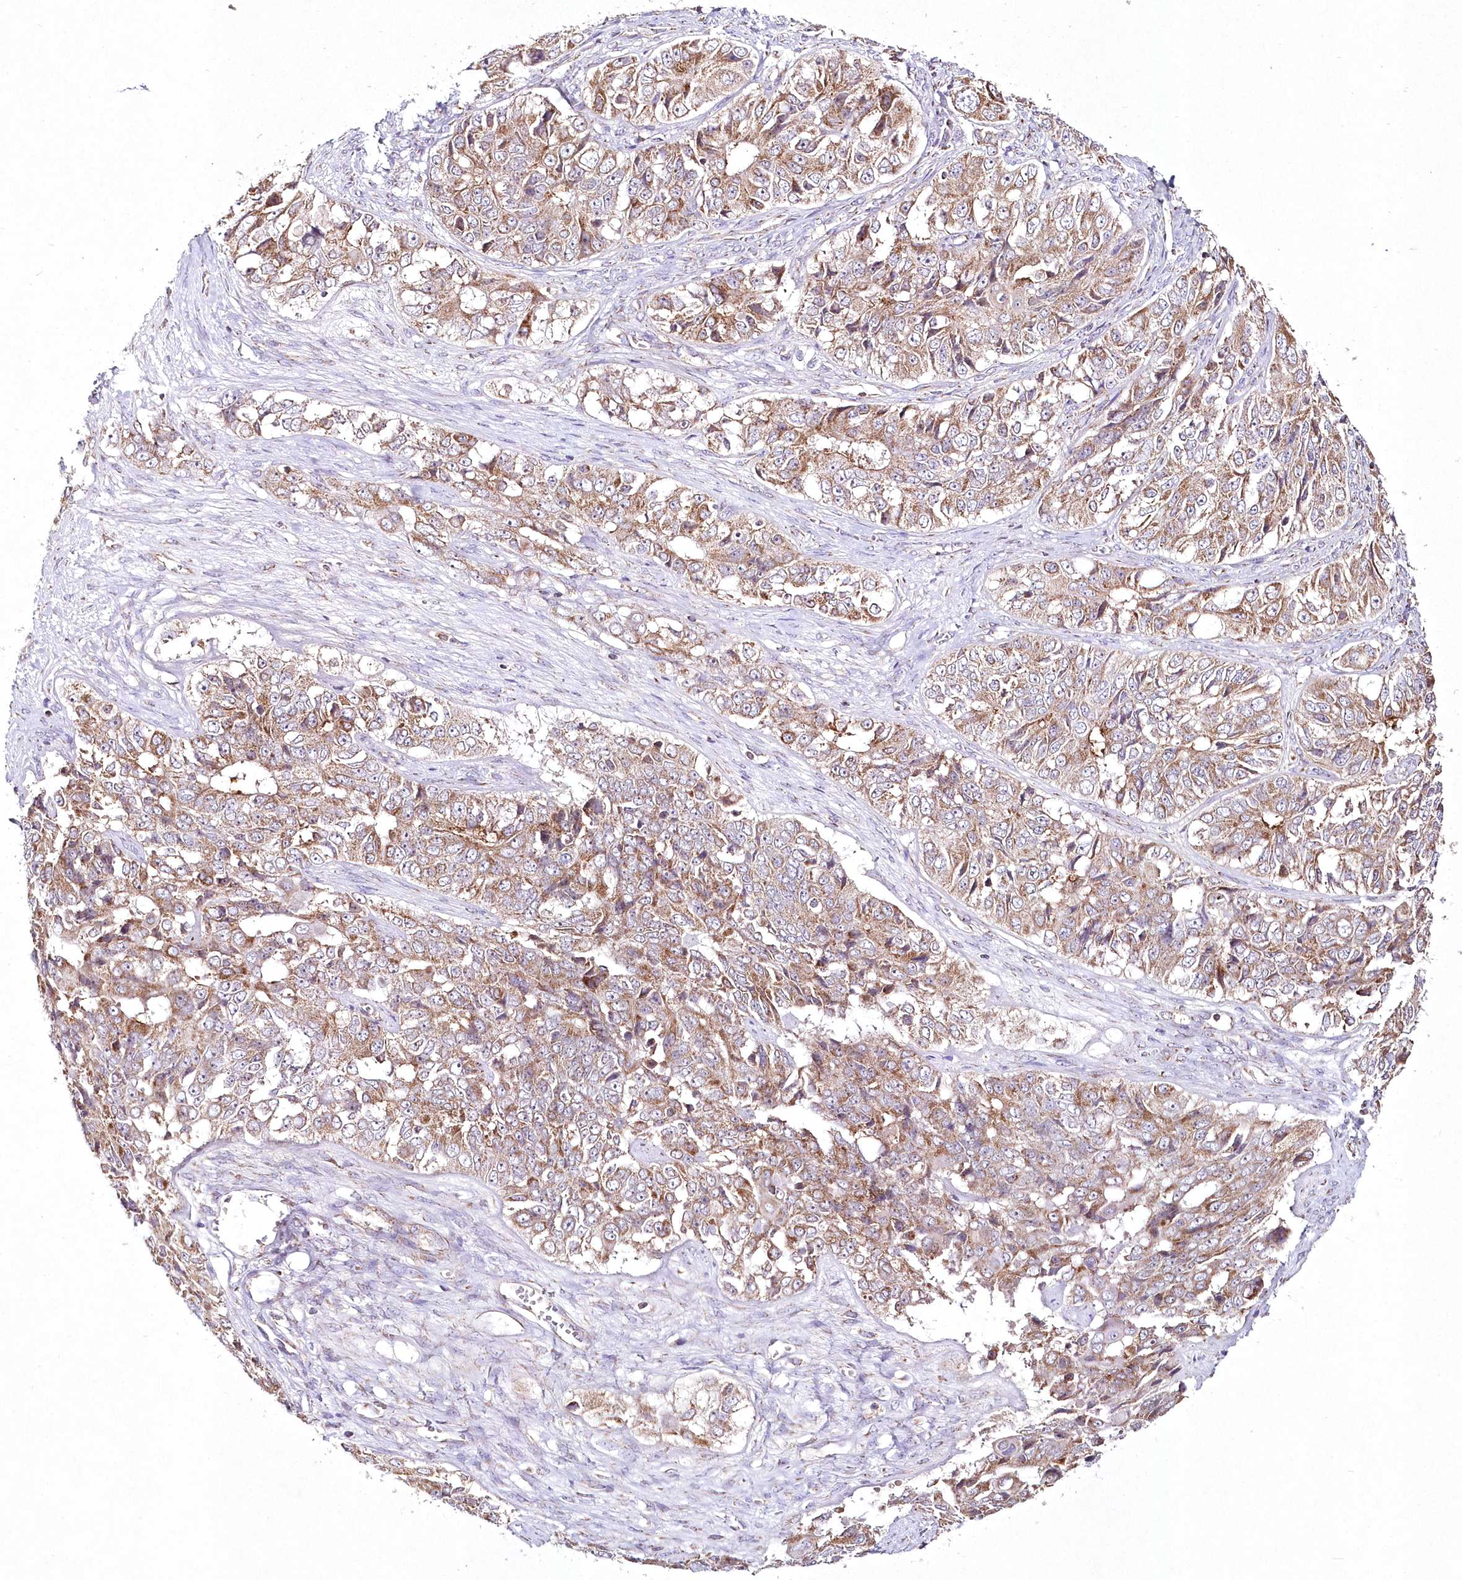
{"staining": {"intensity": "moderate", "quantity": ">75%", "location": "cytoplasmic/membranous"}, "tissue": "ovarian cancer", "cell_type": "Tumor cells", "image_type": "cancer", "snomed": [{"axis": "morphology", "description": "Carcinoma, endometroid"}, {"axis": "topography", "description": "Ovary"}], "caption": "Ovarian cancer (endometroid carcinoma) stained for a protein (brown) demonstrates moderate cytoplasmic/membranous positive expression in about >75% of tumor cells.", "gene": "DNA2", "patient": {"sex": "female", "age": 51}}